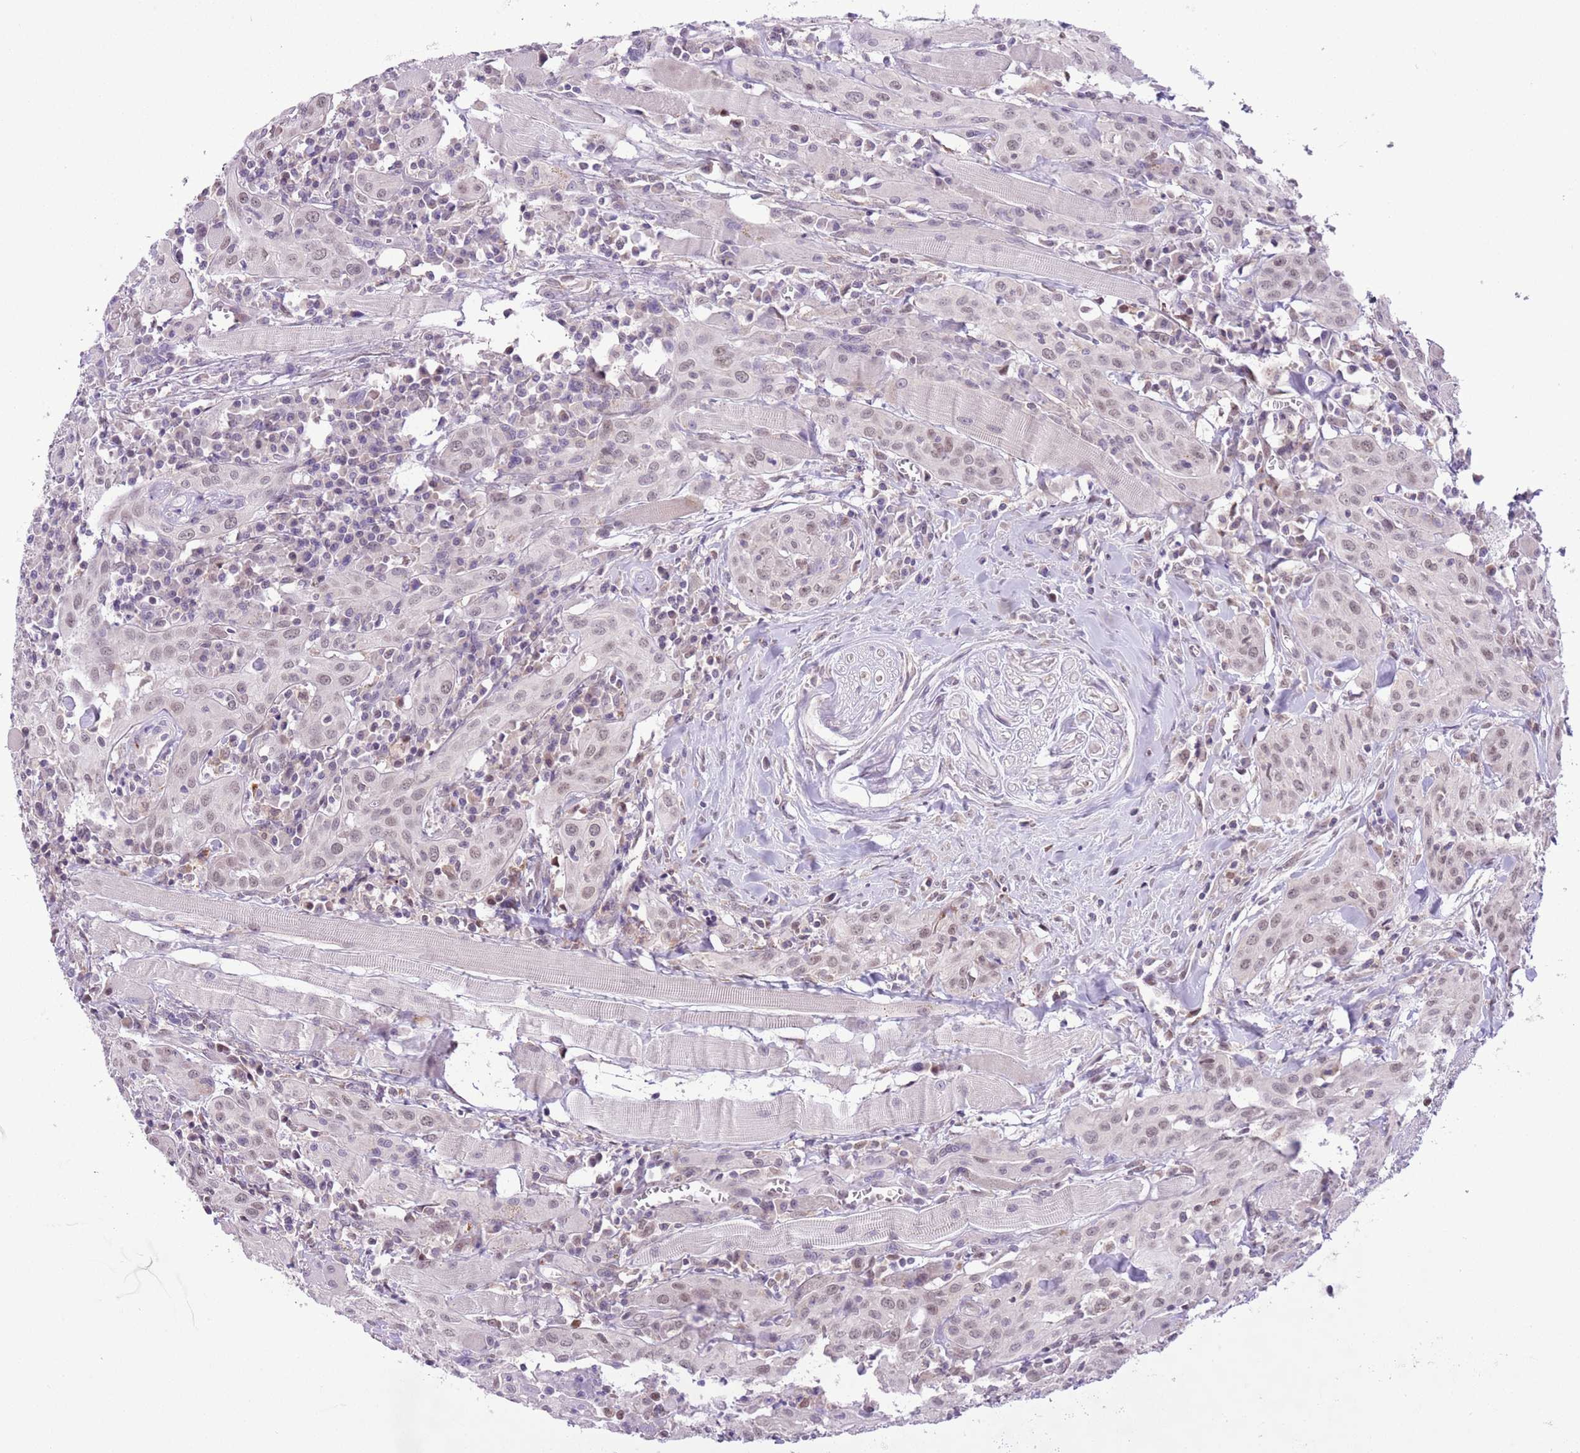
{"staining": {"intensity": "weak", "quantity": "25%-75%", "location": "nuclear"}, "tissue": "head and neck cancer", "cell_type": "Tumor cells", "image_type": "cancer", "snomed": [{"axis": "morphology", "description": "Squamous cell carcinoma, NOS"}, {"axis": "topography", "description": "Oral tissue"}, {"axis": "topography", "description": "Head-Neck"}], "caption": "Head and neck squamous cell carcinoma was stained to show a protein in brown. There is low levels of weak nuclear staining in about 25%-75% of tumor cells.", "gene": "ZNF576", "patient": {"sex": "female", "age": 70}}